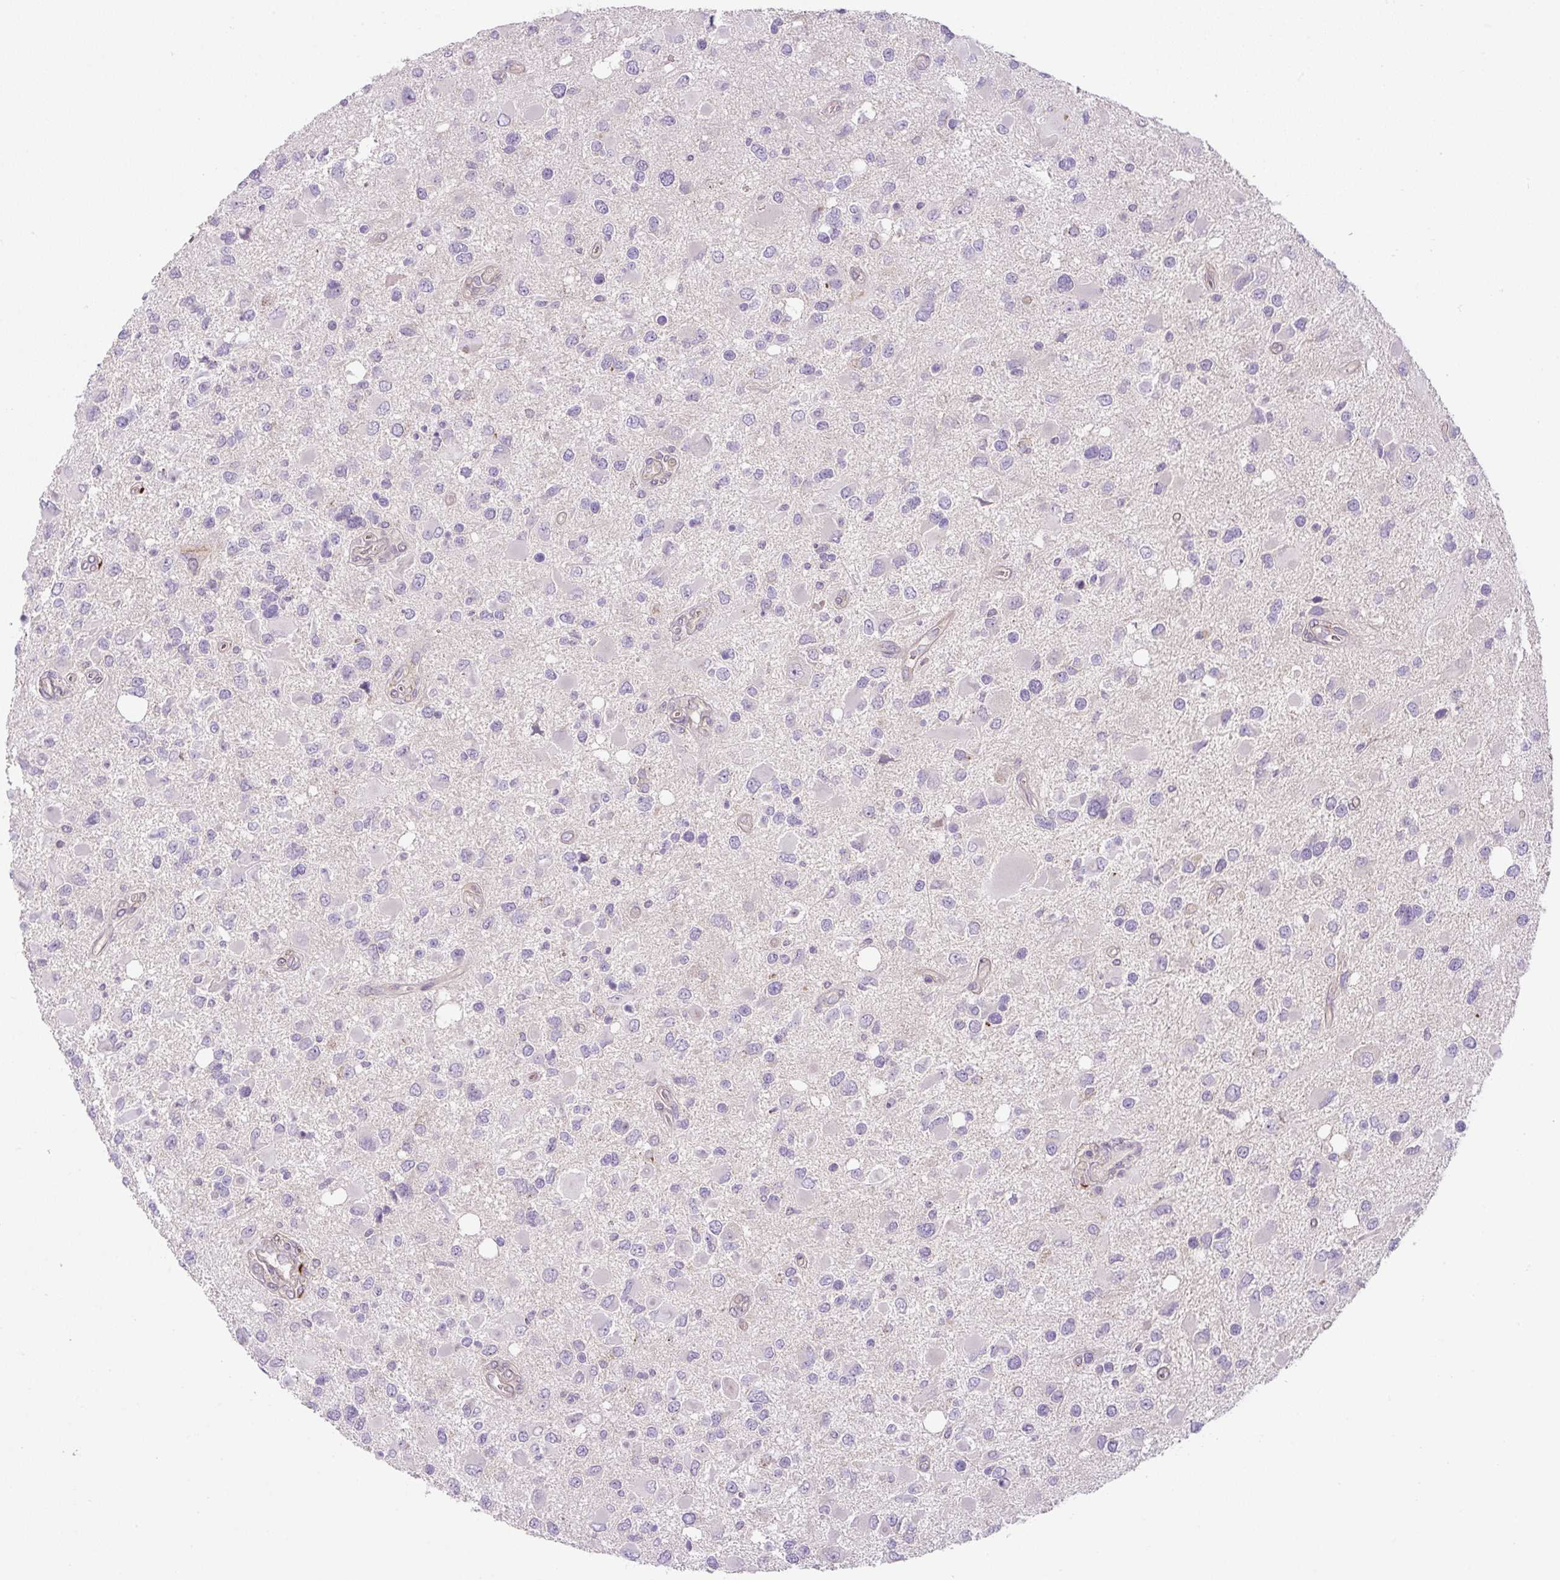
{"staining": {"intensity": "negative", "quantity": "none", "location": "none"}, "tissue": "glioma", "cell_type": "Tumor cells", "image_type": "cancer", "snomed": [{"axis": "morphology", "description": "Glioma, malignant, High grade"}, {"axis": "topography", "description": "Brain"}], "caption": "Immunohistochemistry (IHC) of glioma shows no expression in tumor cells. The staining is performed using DAB brown chromogen with nuclei counter-stained in using hematoxylin.", "gene": "UBL3", "patient": {"sex": "male", "age": 53}}